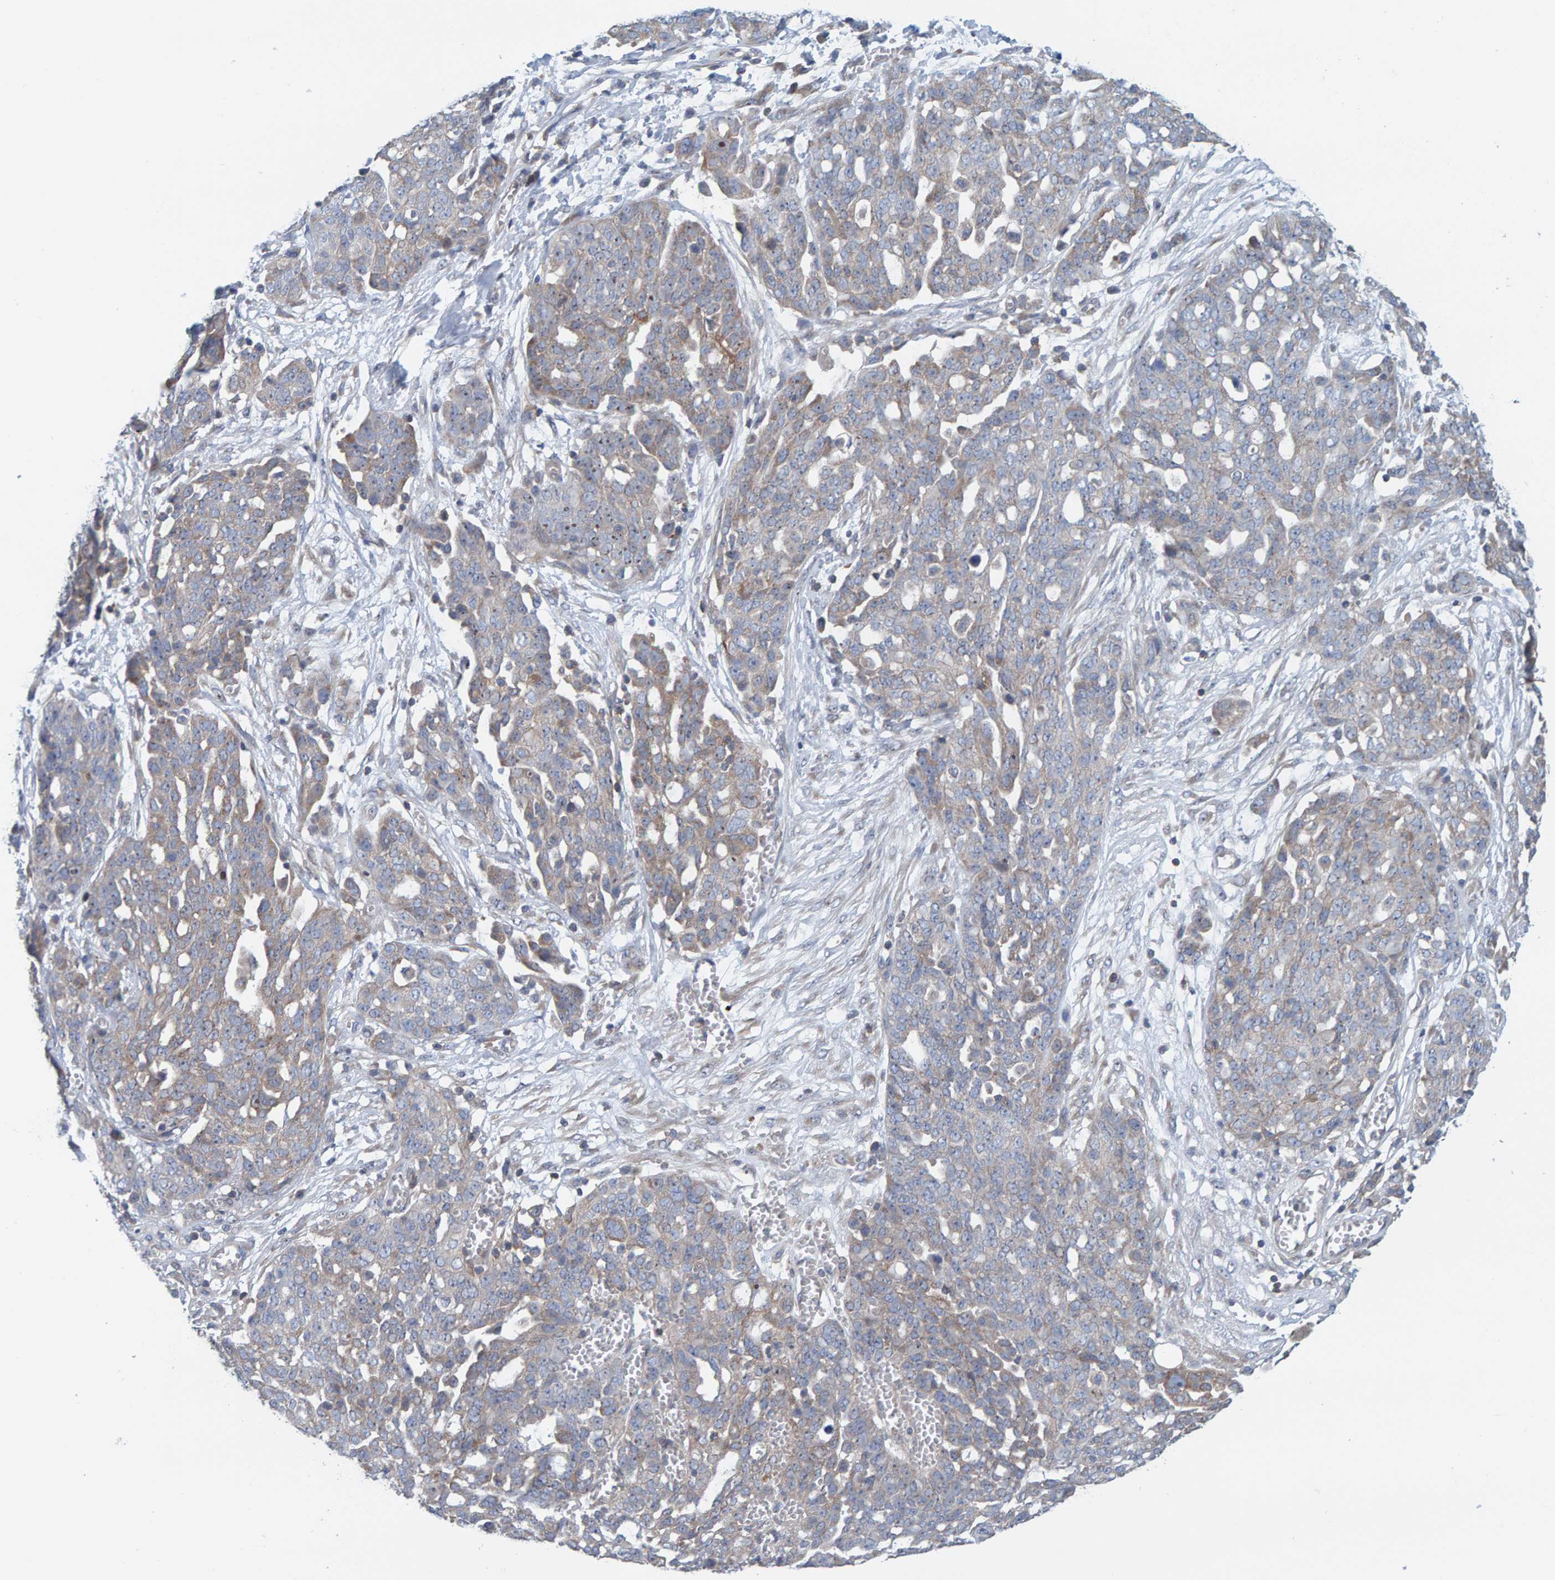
{"staining": {"intensity": "weak", "quantity": "<25%", "location": "cytoplasmic/membranous"}, "tissue": "ovarian cancer", "cell_type": "Tumor cells", "image_type": "cancer", "snomed": [{"axis": "morphology", "description": "Cystadenocarcinoma, serous, NOS"}, {"axis": "topography", "description": "Soft tissue"}, {"axis": "topography", "description": "Ovary"}], "caption": "High power microscopy micrograph of an IHC histopathology image of serous cystadenocarcinoma (ovarian), revealing no significant staining in tumor cells. (DAB immunohistochemistry (IHC), high magnification).", "gene": "CCM2", "patient": {"sex": "female", "age": 57}}